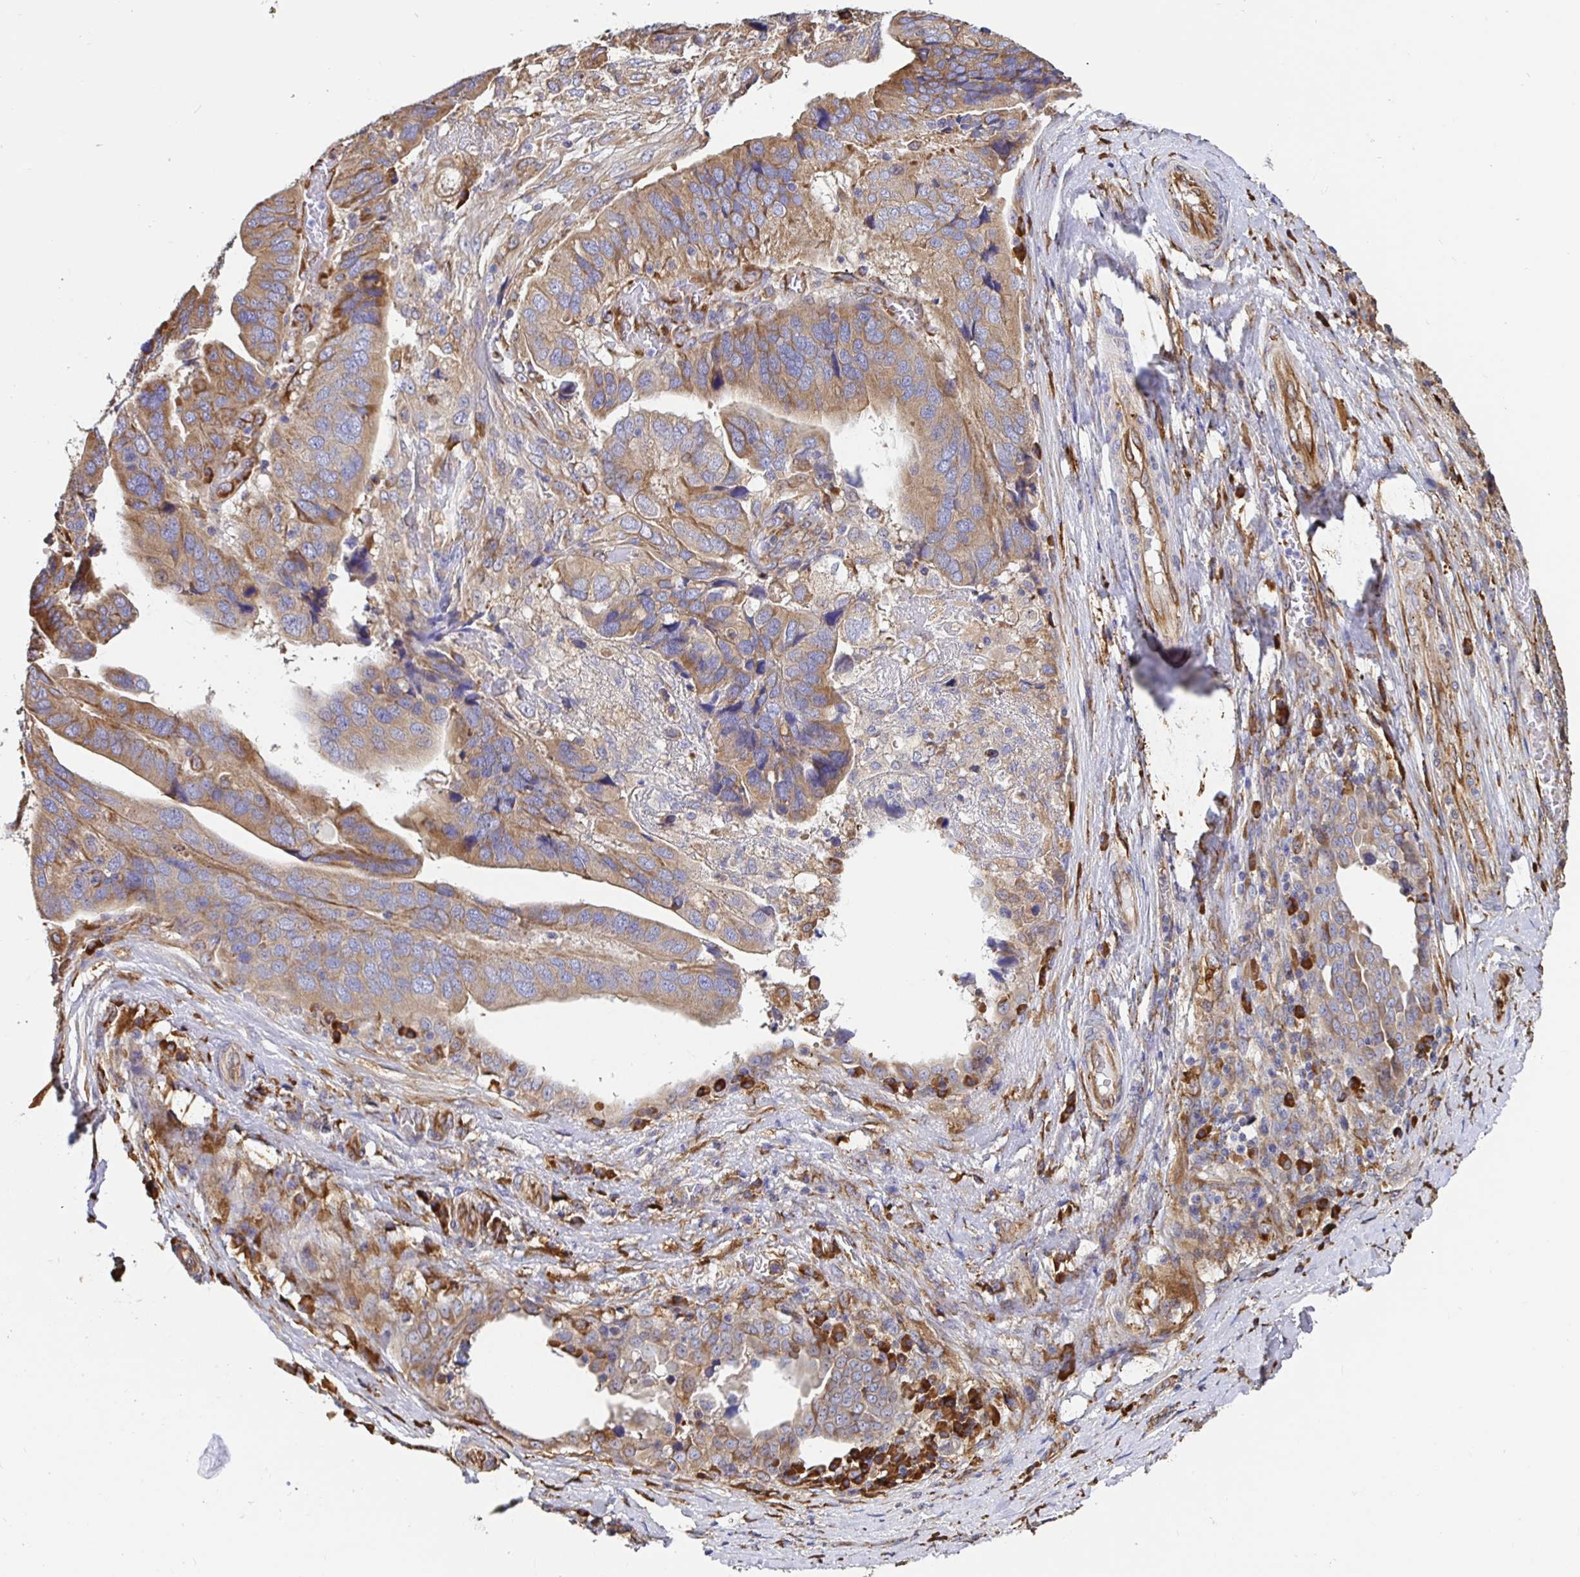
{"staining": {"intensity": "moderate", "quantity": ">75%", "location": "cytoplasmic/membranous"}, "tissue": "ovarian cancer", "cell_type": "Tumor cells", "image_type": "cancer", "snomed": [{"axis": "morphology", "description": "Cystadenocarcinoma, serous, NOS"}, {"axis": "topography", "description": "Ovary"}], "caption": "Moderate cytoplasmic/membranous positivity for a protein is present in about >75% of tumor cells of ovarian cancer (serous cystadenocarcinoma) using immunohistochemistry.", "gene": "MAOA", "patient": {"sex": "female", "age": 79}}